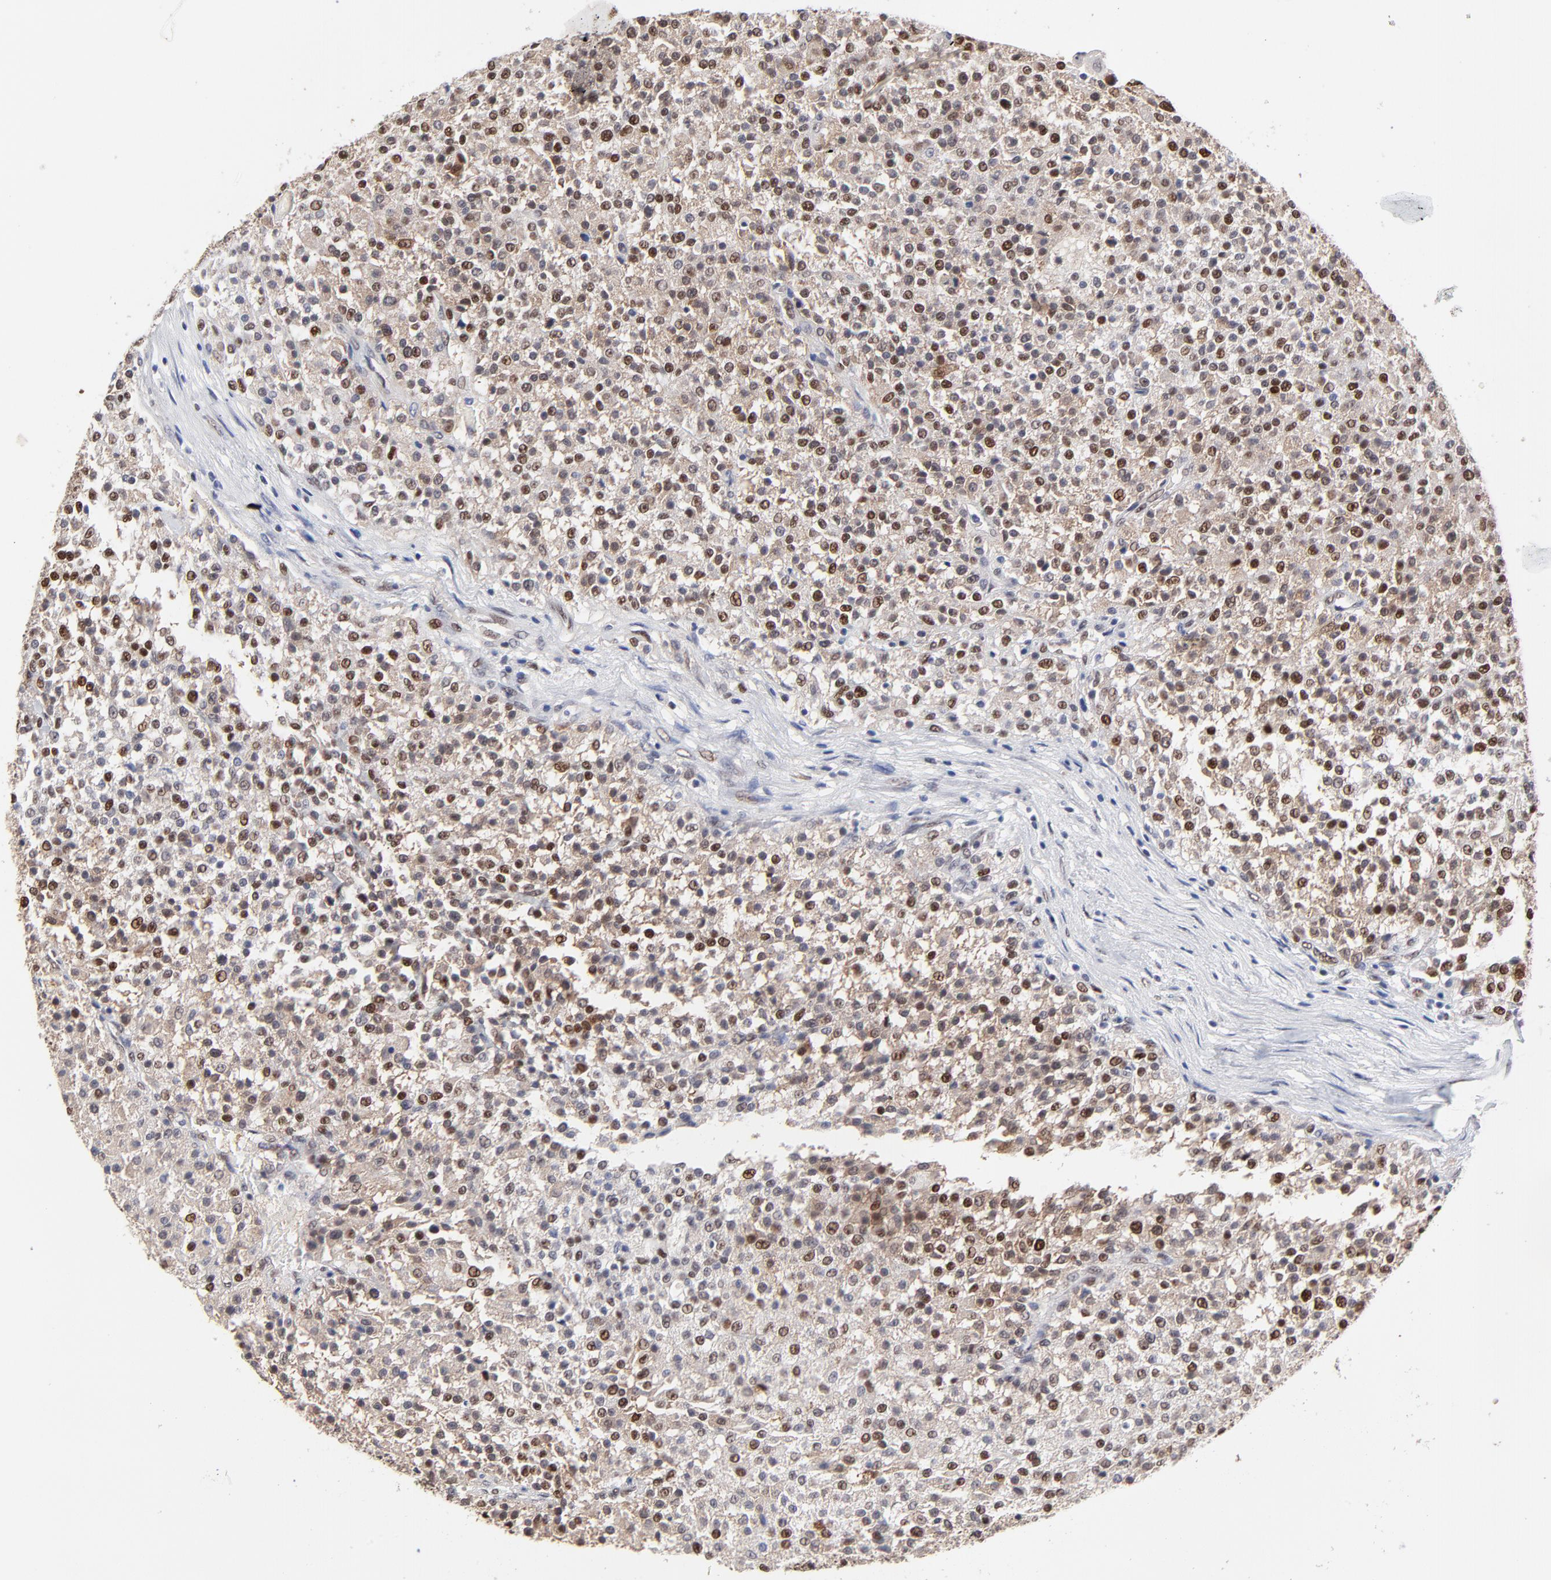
{"staining": {"intensity": "moderate", "quantity": ">75%", "location": "nuclear"}, "tissue": "testis cancer", "cell_type": "Tumor cells", "image_type": "cancer", "snomed": [{"axis": "morphology", "description": "Seminoma, NOS"}, {"axis": "topography", "description": "Testis"}], "caption": "Brown immunohistochemical staining in human seminoma (testis) demonstrates moderate nuclear expression in about >75% of tumor cells. Using DAB (3,3'-diaminobenzidine) (brown) and hematoxylin (blue) stains, captured at high magnification using brightfield microscopy.", "gene": "OGFOD1", "patient": {"sex": "male", "age": 59}}